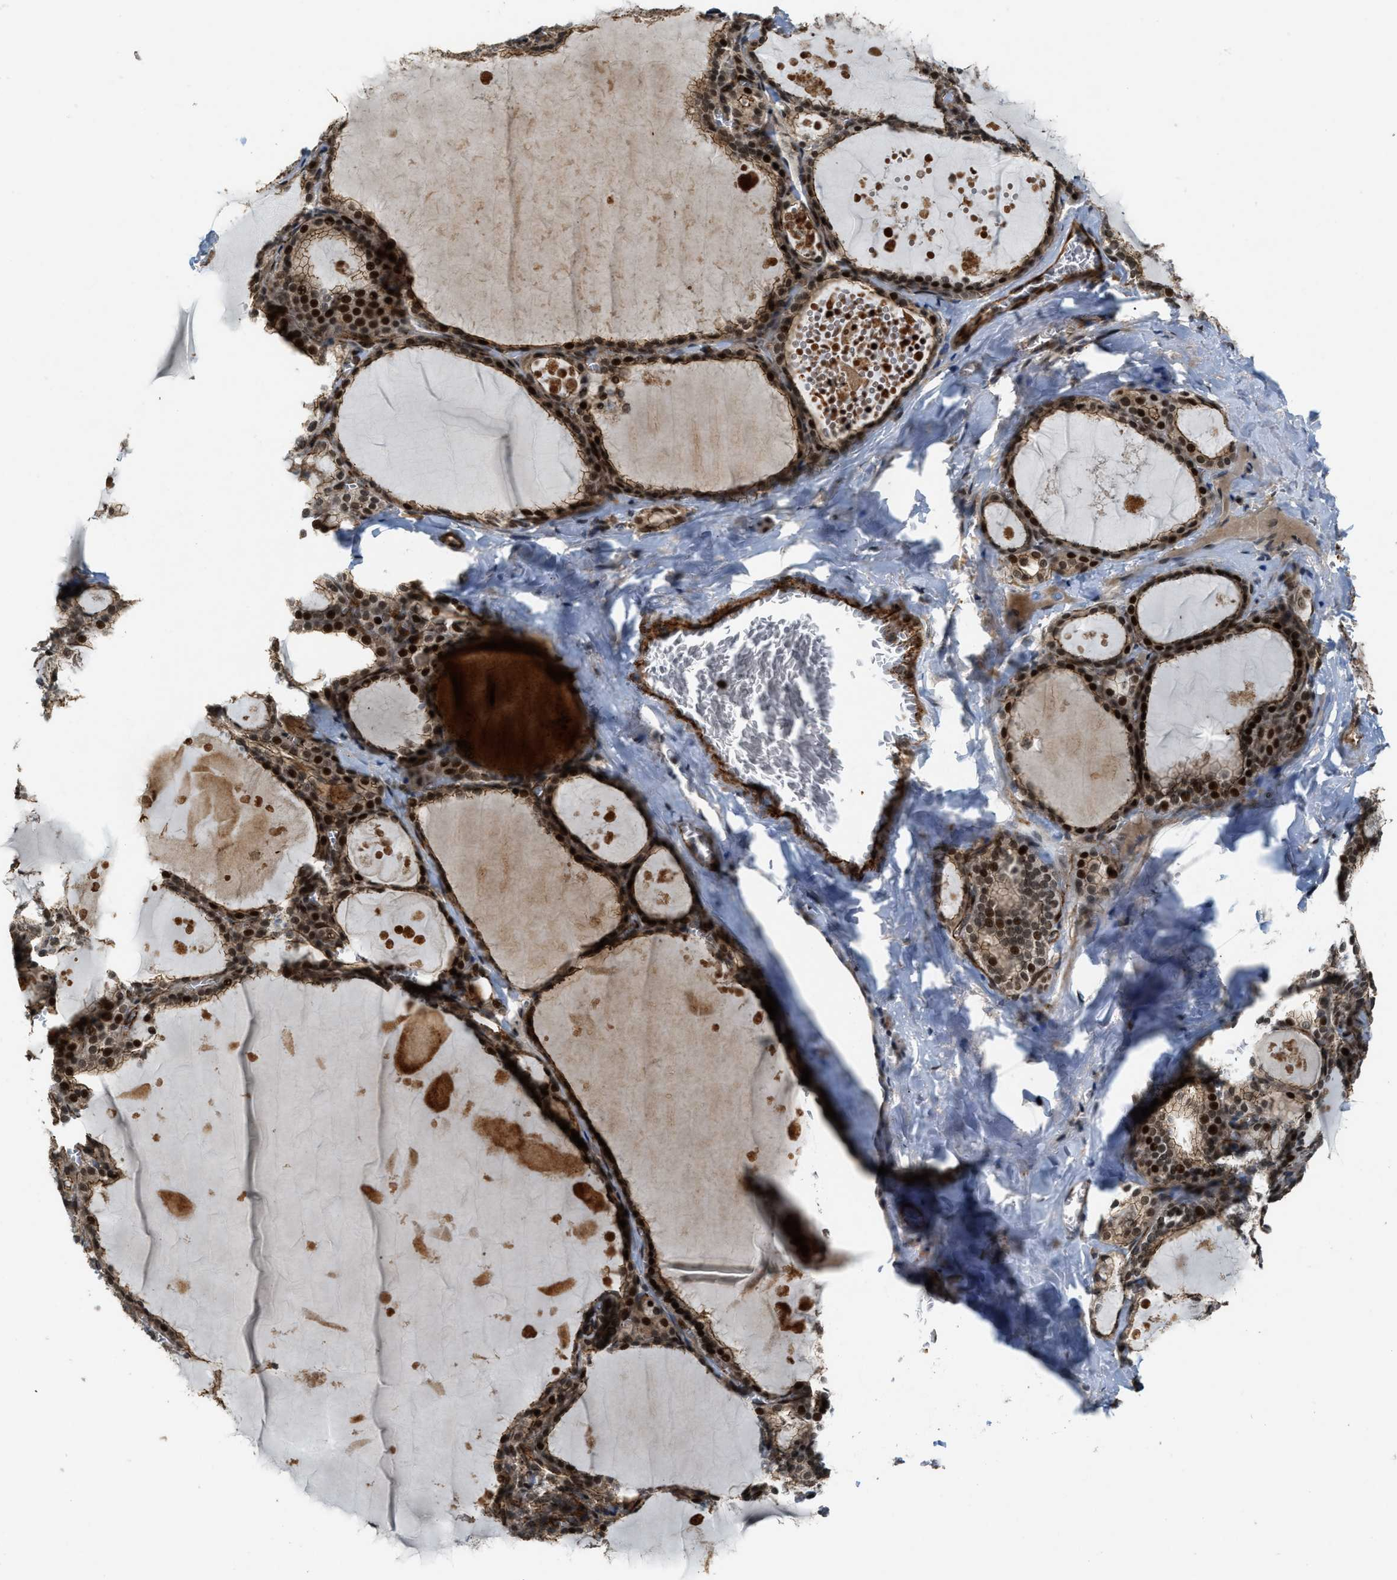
{"staining": {"intensity": "strong", "quantity": ">75%", "location": "cytoplasmic/membranous,nuclear"}, "tissue": "thyroid gland", "cell_type": "Glandular cells", "image_type": "normal", "snomed": [{"axis": "morphology", "description": "Normal tissue, NOS"}, {"axis": "topography", "description": "Thyroid gland"}], "caption": "Immunohistochemical staining of unremarkable human thyroid gland displays strong cytoplasmic/membranous,nuclear protein staining in approximately >75% of glandular cells. (Brightfield microscopy of DAB IHC at high magnification).", "gene": "DPF2", "patient": {"sex": "male", "age": 56}}